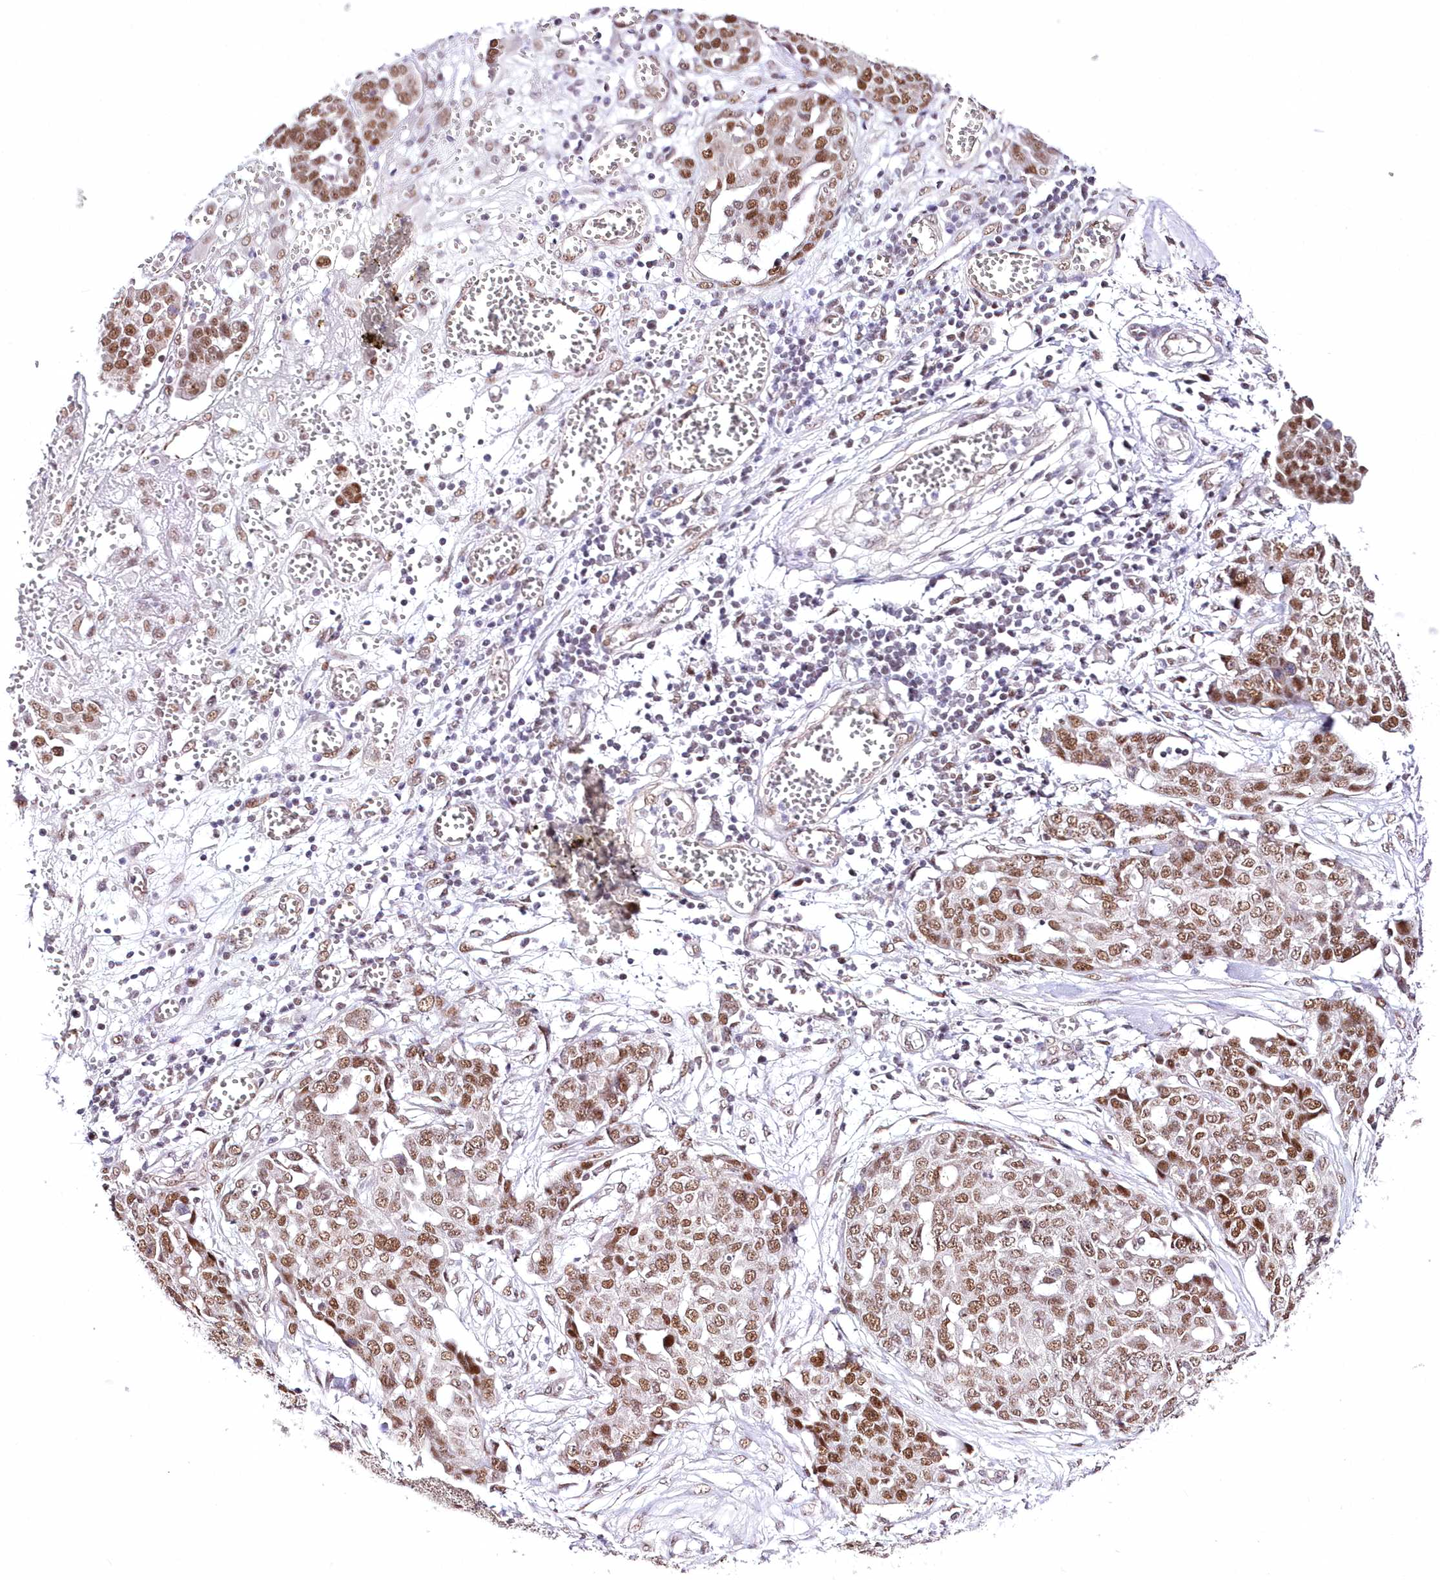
{"staining": {"intensity": "moderate", "quantity": ">75%", "location": "nuclear"}, "tissue": "ovarian cancer", "cell_type": "Tumor cells", "image_type": "cancer", "snomed": [{"axis": "morphology", "description": "Cystadenocarcinoma, serous, NOS"}, {"axis": "topography", "description": "Soft tissue"}, {"axis": "topography", "description": "Ovary"}], "caption": "A photomicrograph of serous cystadenocarcinoma (ovarian) stained for a protein reveals moderate nuclear brown staining in tumor cells.", "gene": "NSUN2", "patient": {"sex": "female", "age": 57}}